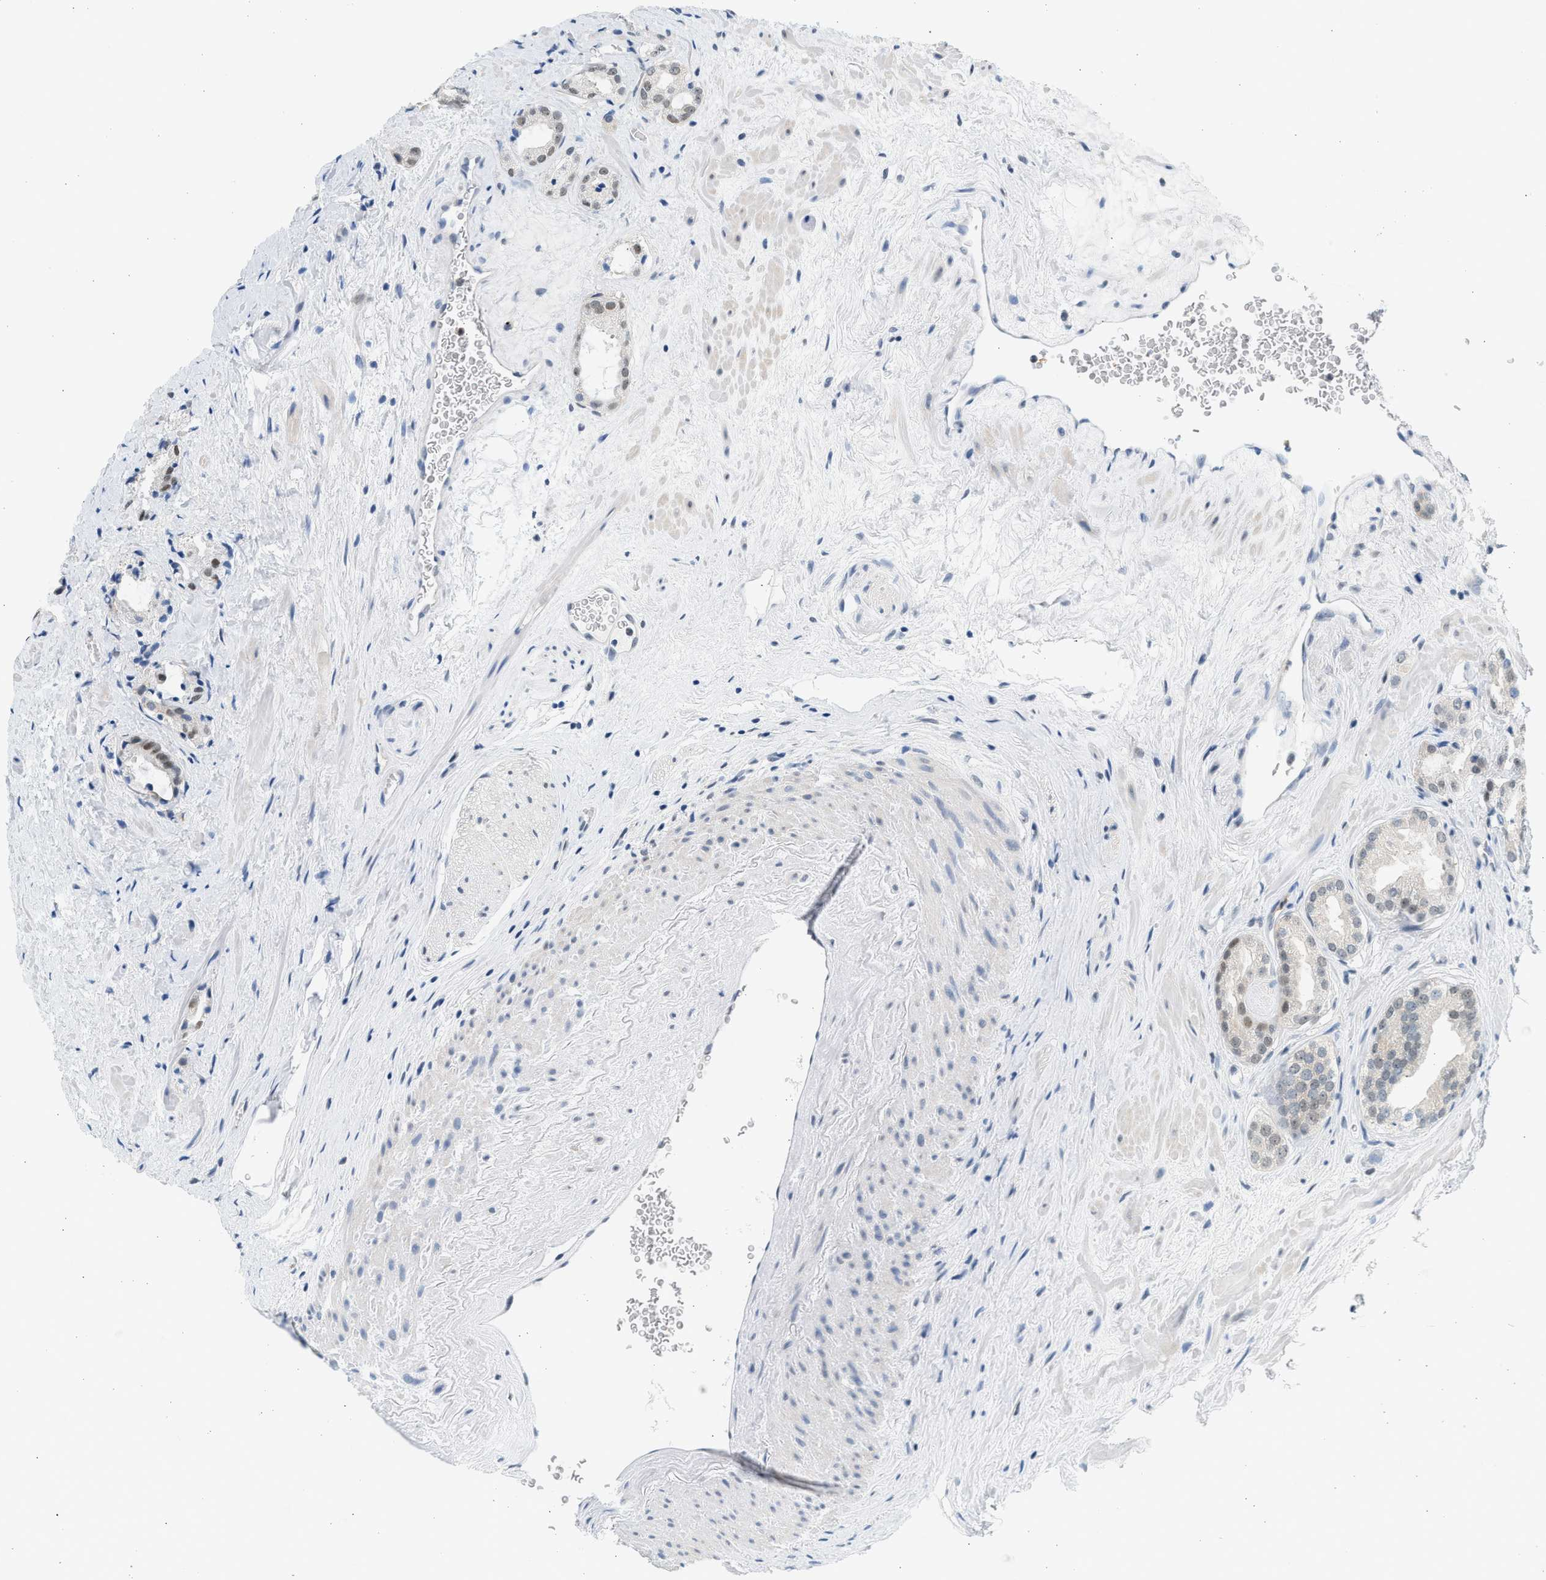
{"staining": {"intensity": "weak", "quantity": "25%-75%", "location": "nuclear"}, "tissue": "prostate cancer", "cell_type": "Tumor cells", "image_type": "cancer", "snomed": [{"axis": "morphology", "description": "Adenocarcinoma, High grade"}, {"axis": "topography", "description": "Prostate"}], "caption": "High-power microscopy captured an immunohistochemistry (IHC) image of prostate cancer (high-grade adenocarcinoma), revealing weak nuclear expression in approximately 25%-75% of tumor cells.", "gene": "HIPK1", "patient": {"sex": "male", "age": 64}}